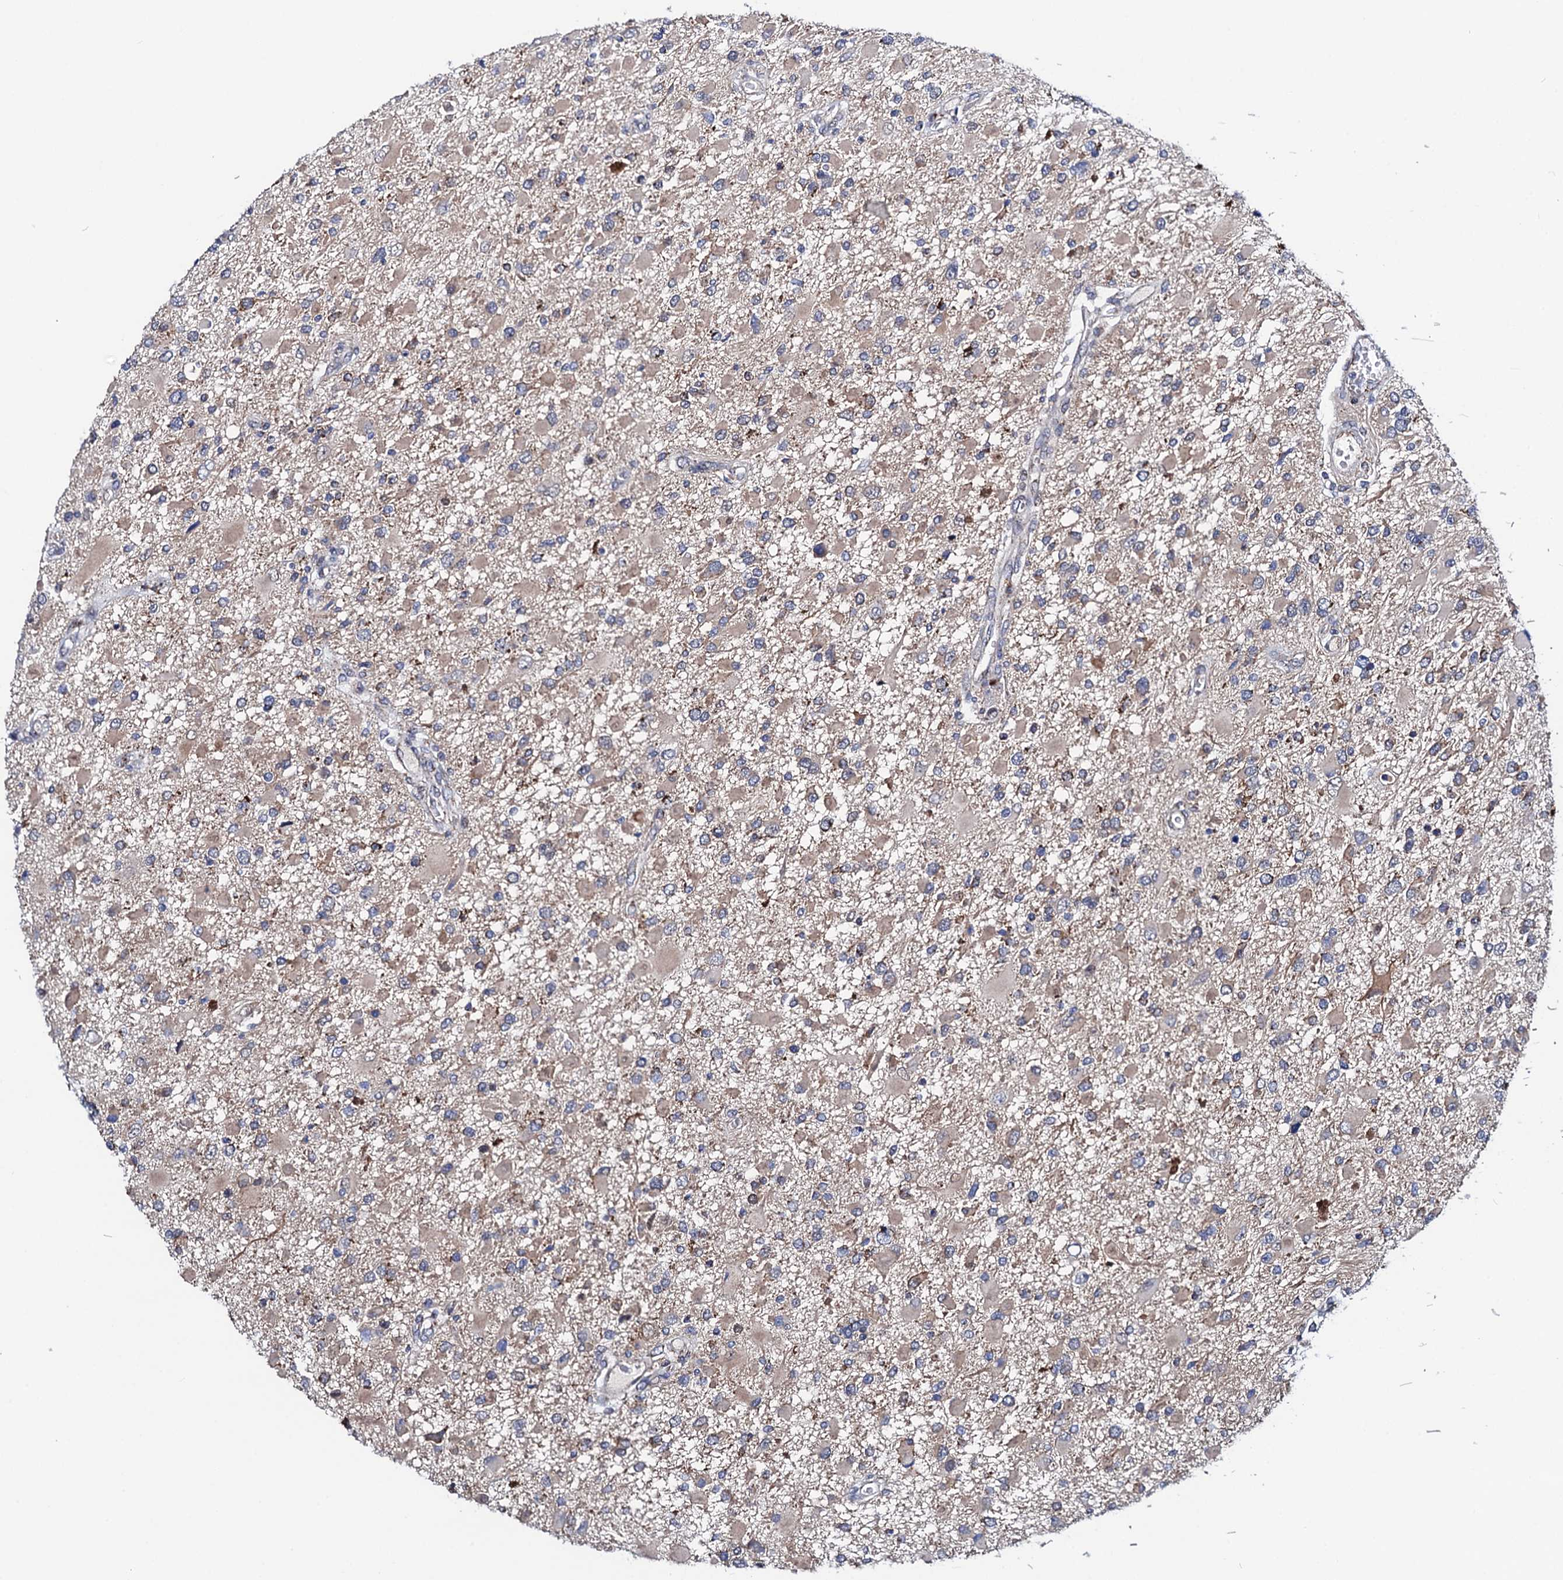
{"staining": {"intensity": "negative", "quantity": "none", "location": "none"}, "tissue": "glioma", "cell_type": "Tumor cells", "image_type": "cancer", "snomed": [{"axis": "morphology", "description": "Glioma, malignant, High grade"}, {"axis": "topography", "description": "Brain"}], "caption": "Immunohistochemical staining of glioma demonstrates no significant expression in tumor cells.", "gene": "PTCD3", "patient": {"sex": "male", "age": 53}}